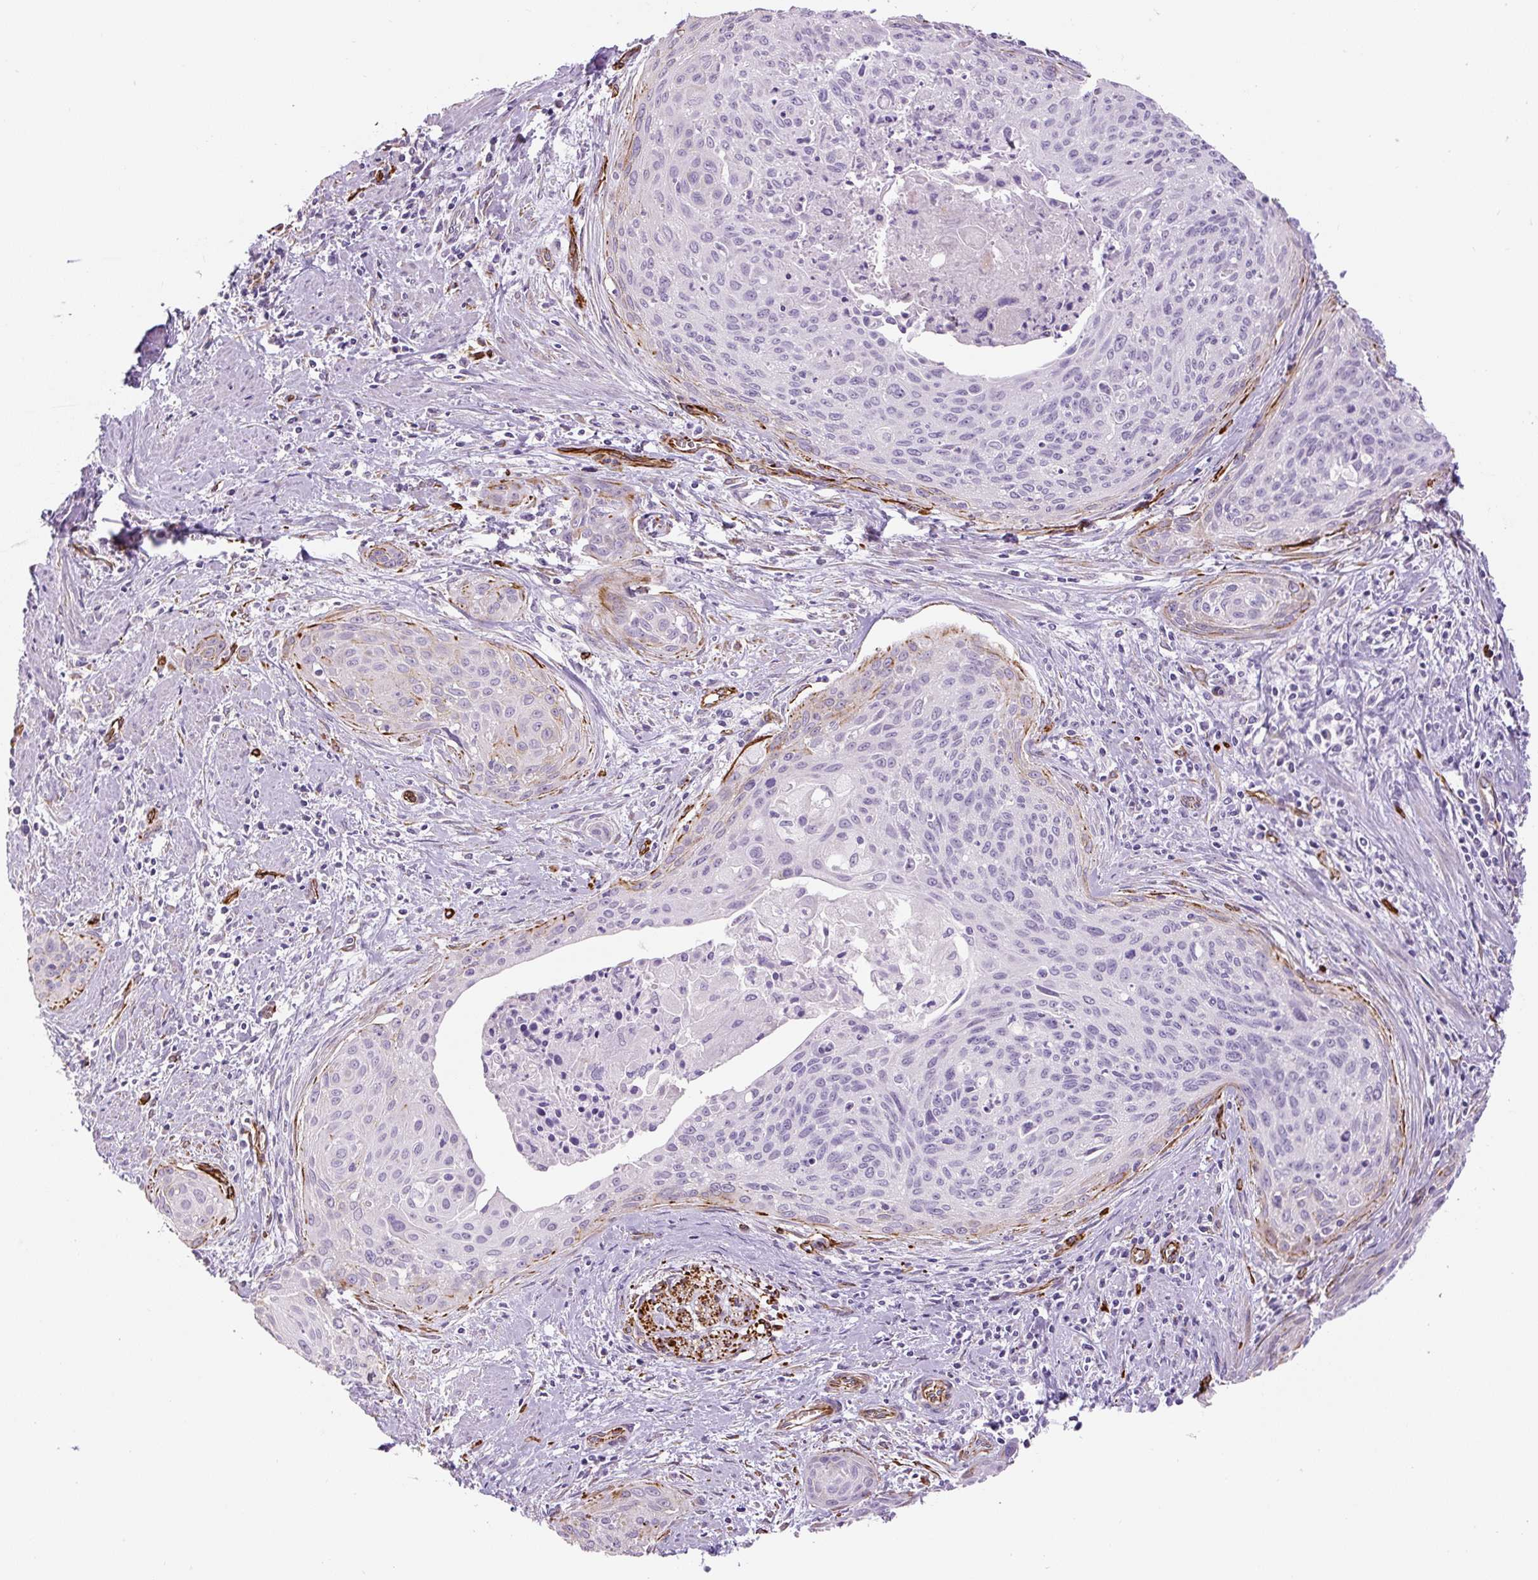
{"staining": {"intensity": "negative", "quantity": "none", "location": "none"}, "tissue": "cervical cancer", "cell_type": "Tumor cells", "image_type": "cancer", "snomed": [{"axis": "morphology", "description": "Squamous cell carcinoma, NOS"}, {"axis": "topography", "description": "Cervix"}], "caption": "DAB (3,3'-diaminobenzidine) immunohistochemical staining of cervical cancer demonstrates no significant staining in tumor cells. Brightfield microscopy of immunohistochemistry stained with DAB (3,3'-diaminobenzidine) (brown) and hematoxylin (blue), captured at high magnification.", "gene": "NES", "patient": {"sex": "female", "age": 55}}